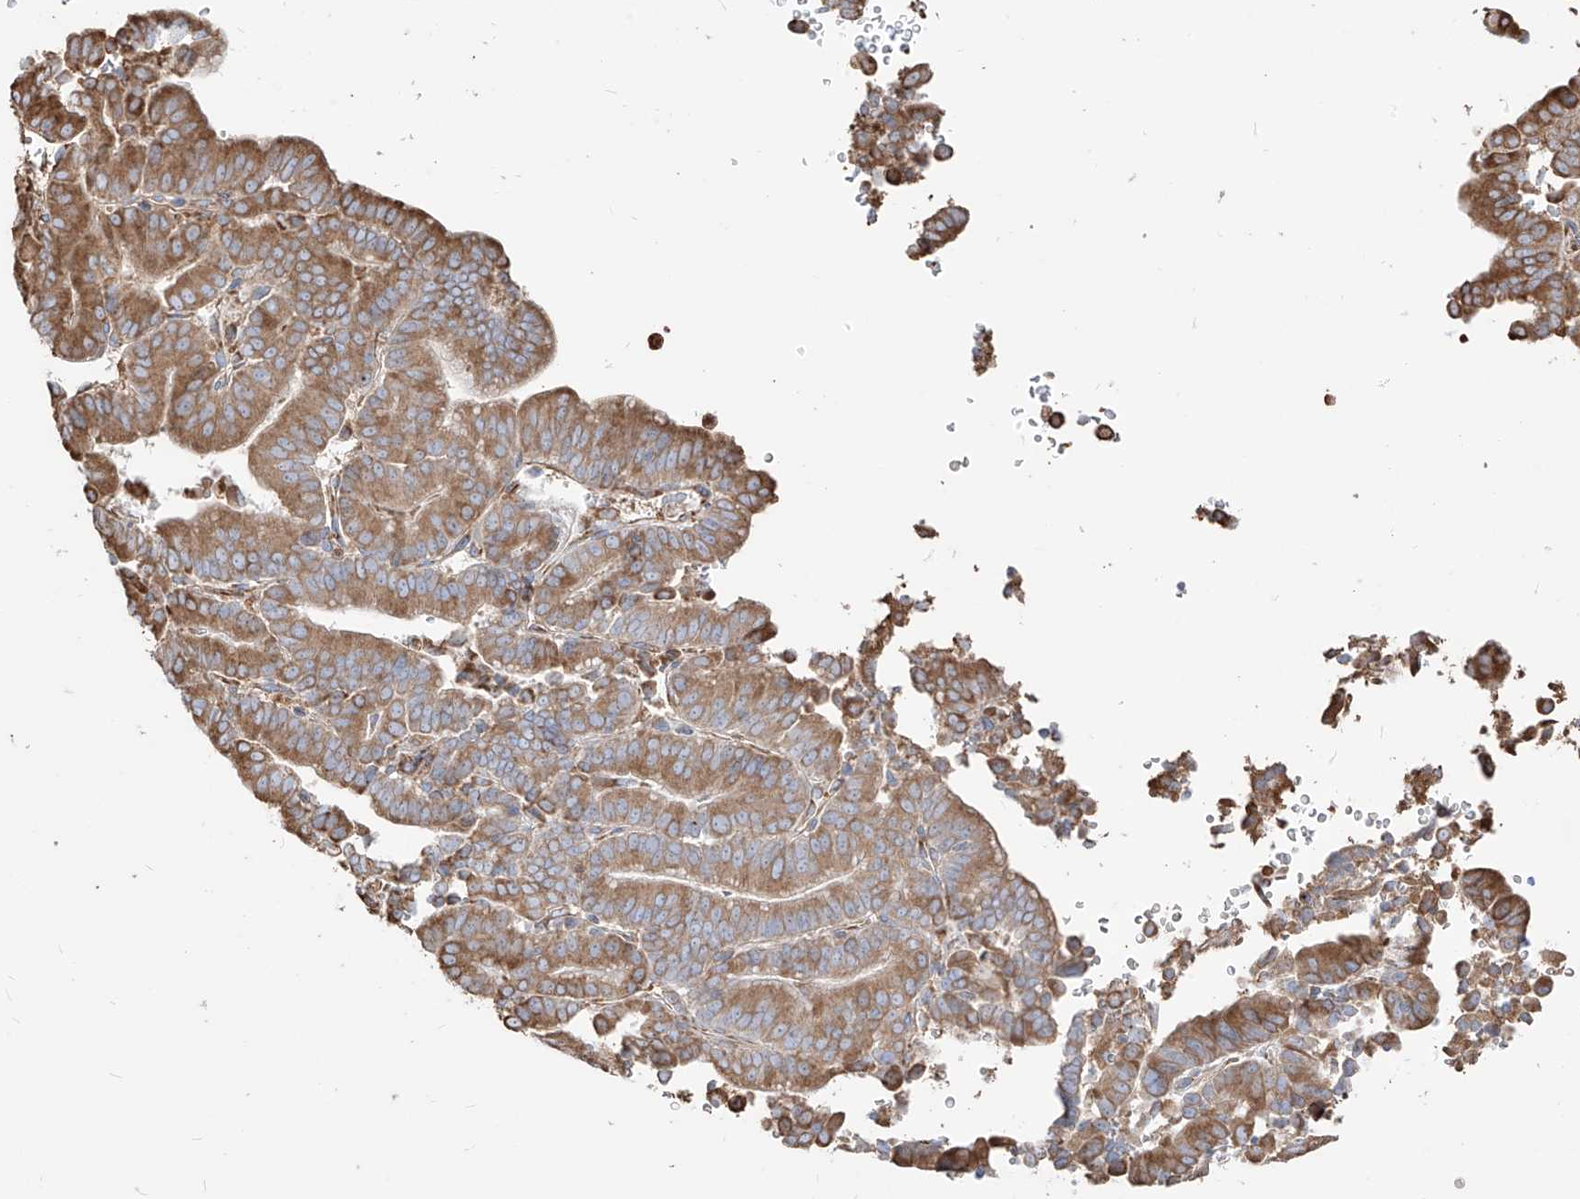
{"staining": {"intensity": "moderate", "quantity": ">75%", "location": "cytoplasmic/membranous"}, "tissue": "liver cancer", "cell_type": "Tumor cells", "image_type": "cancer", "snomed": [{"axis": "morphology", "description": "Cholangiocarcinoma"}, {"axis": "topography", "description": "Liver"}], "caption": "About >75% of tumor cells in liver cancer (cholangiocarcinoma) display moderate cytoplasmic/membranous protein staining as visualized by brown immunohistochemical staining.", "gene": "PDIA6", "patient": {"sex": "female", "age": 75}}